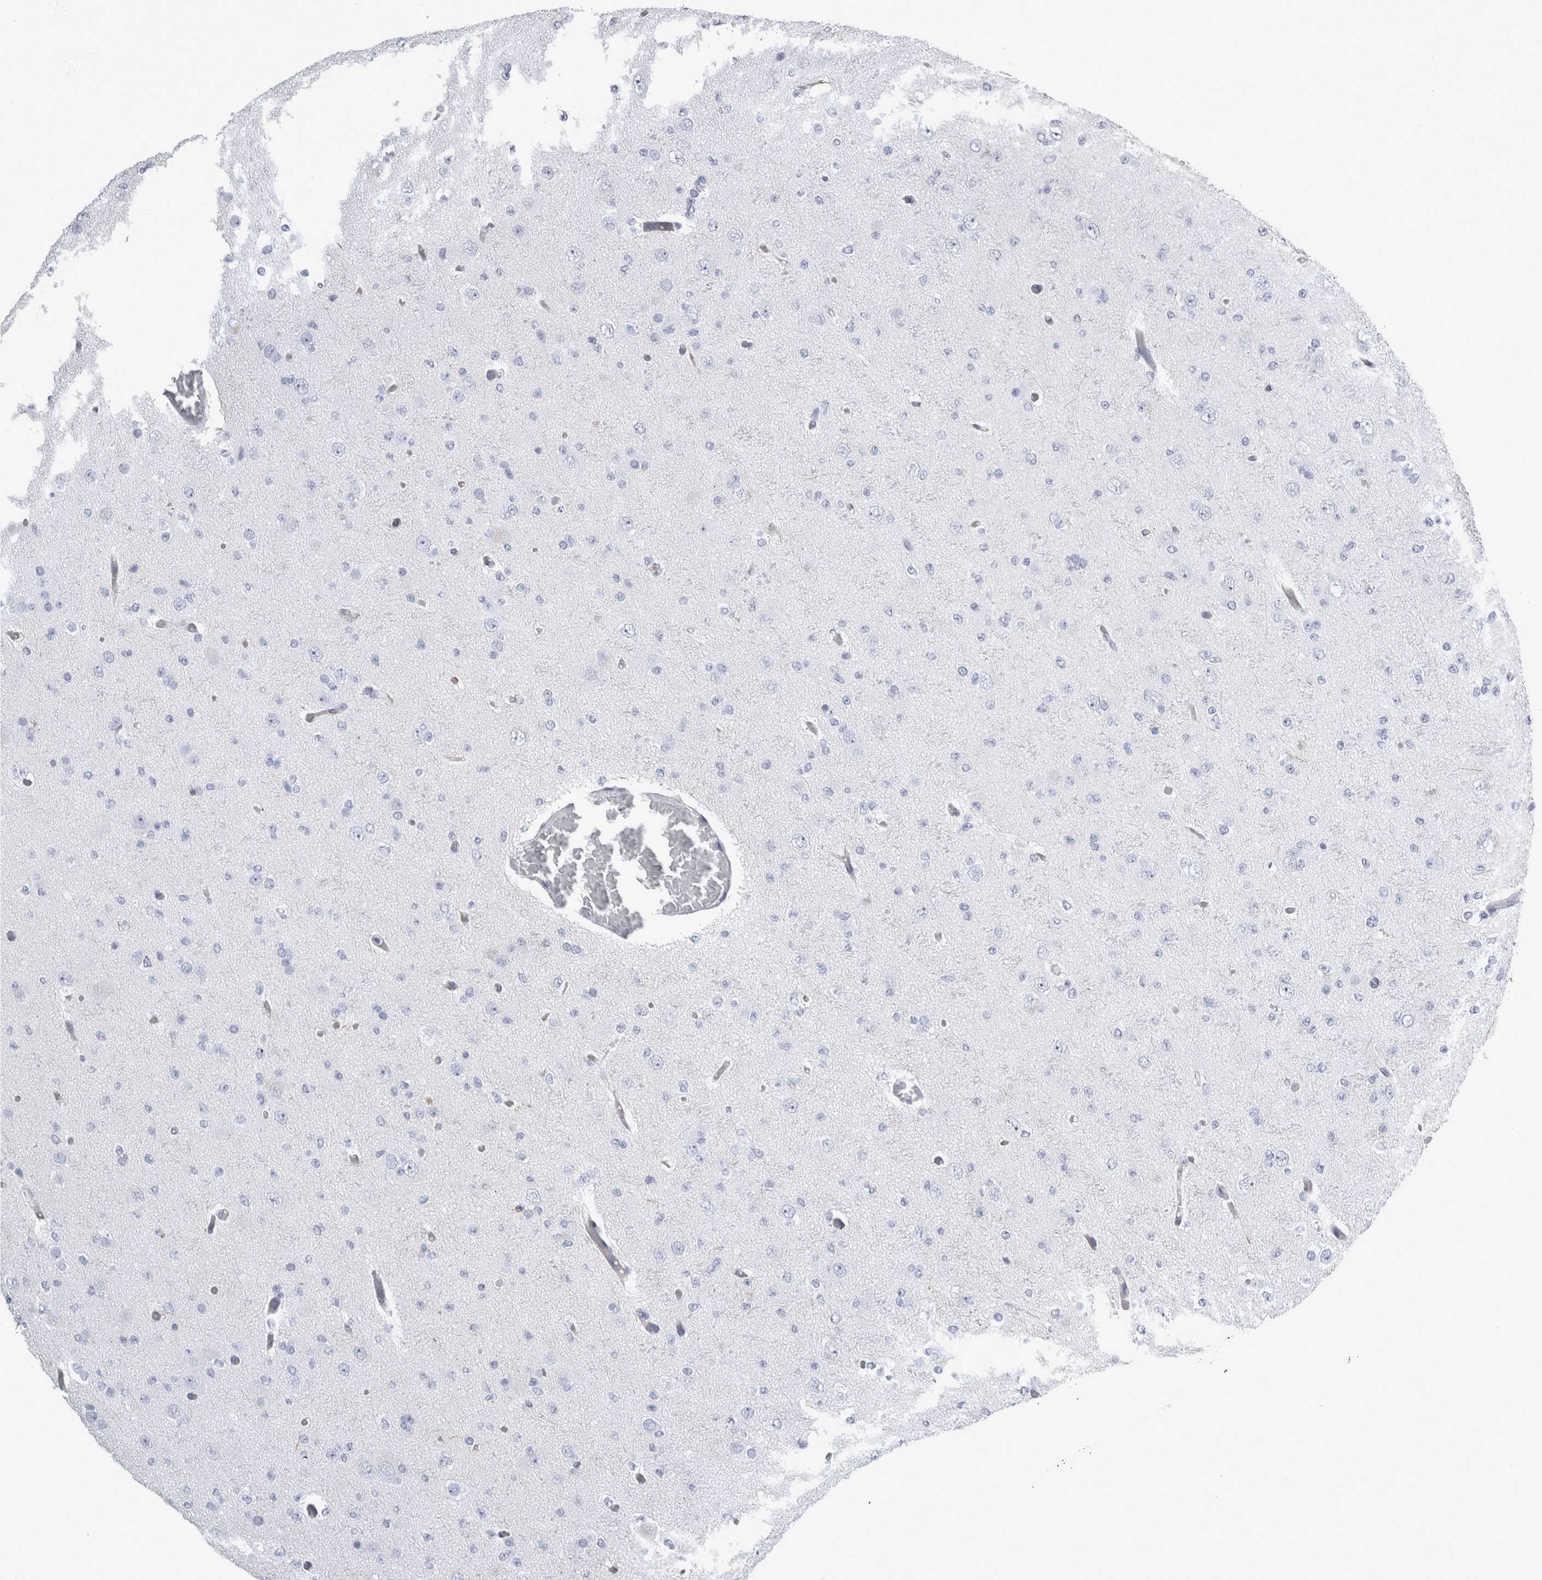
{"staining": {"intensity": "negative", "quantity": "none", "location": "none"}, "tissue": "glioma", "cell_type": "Tumor cells", "image_type": "cancer", "snomed": [{"axis": "morphology", "description": "Glioma, malignant, Low grade"}, {"axis": "topography", "description": "Brain"}], "caption": "Tumor cells show no significant staining in malignant low-grade glioma.", "gene": "VWDE", "patient": {"sex": "female", "age": 22}}